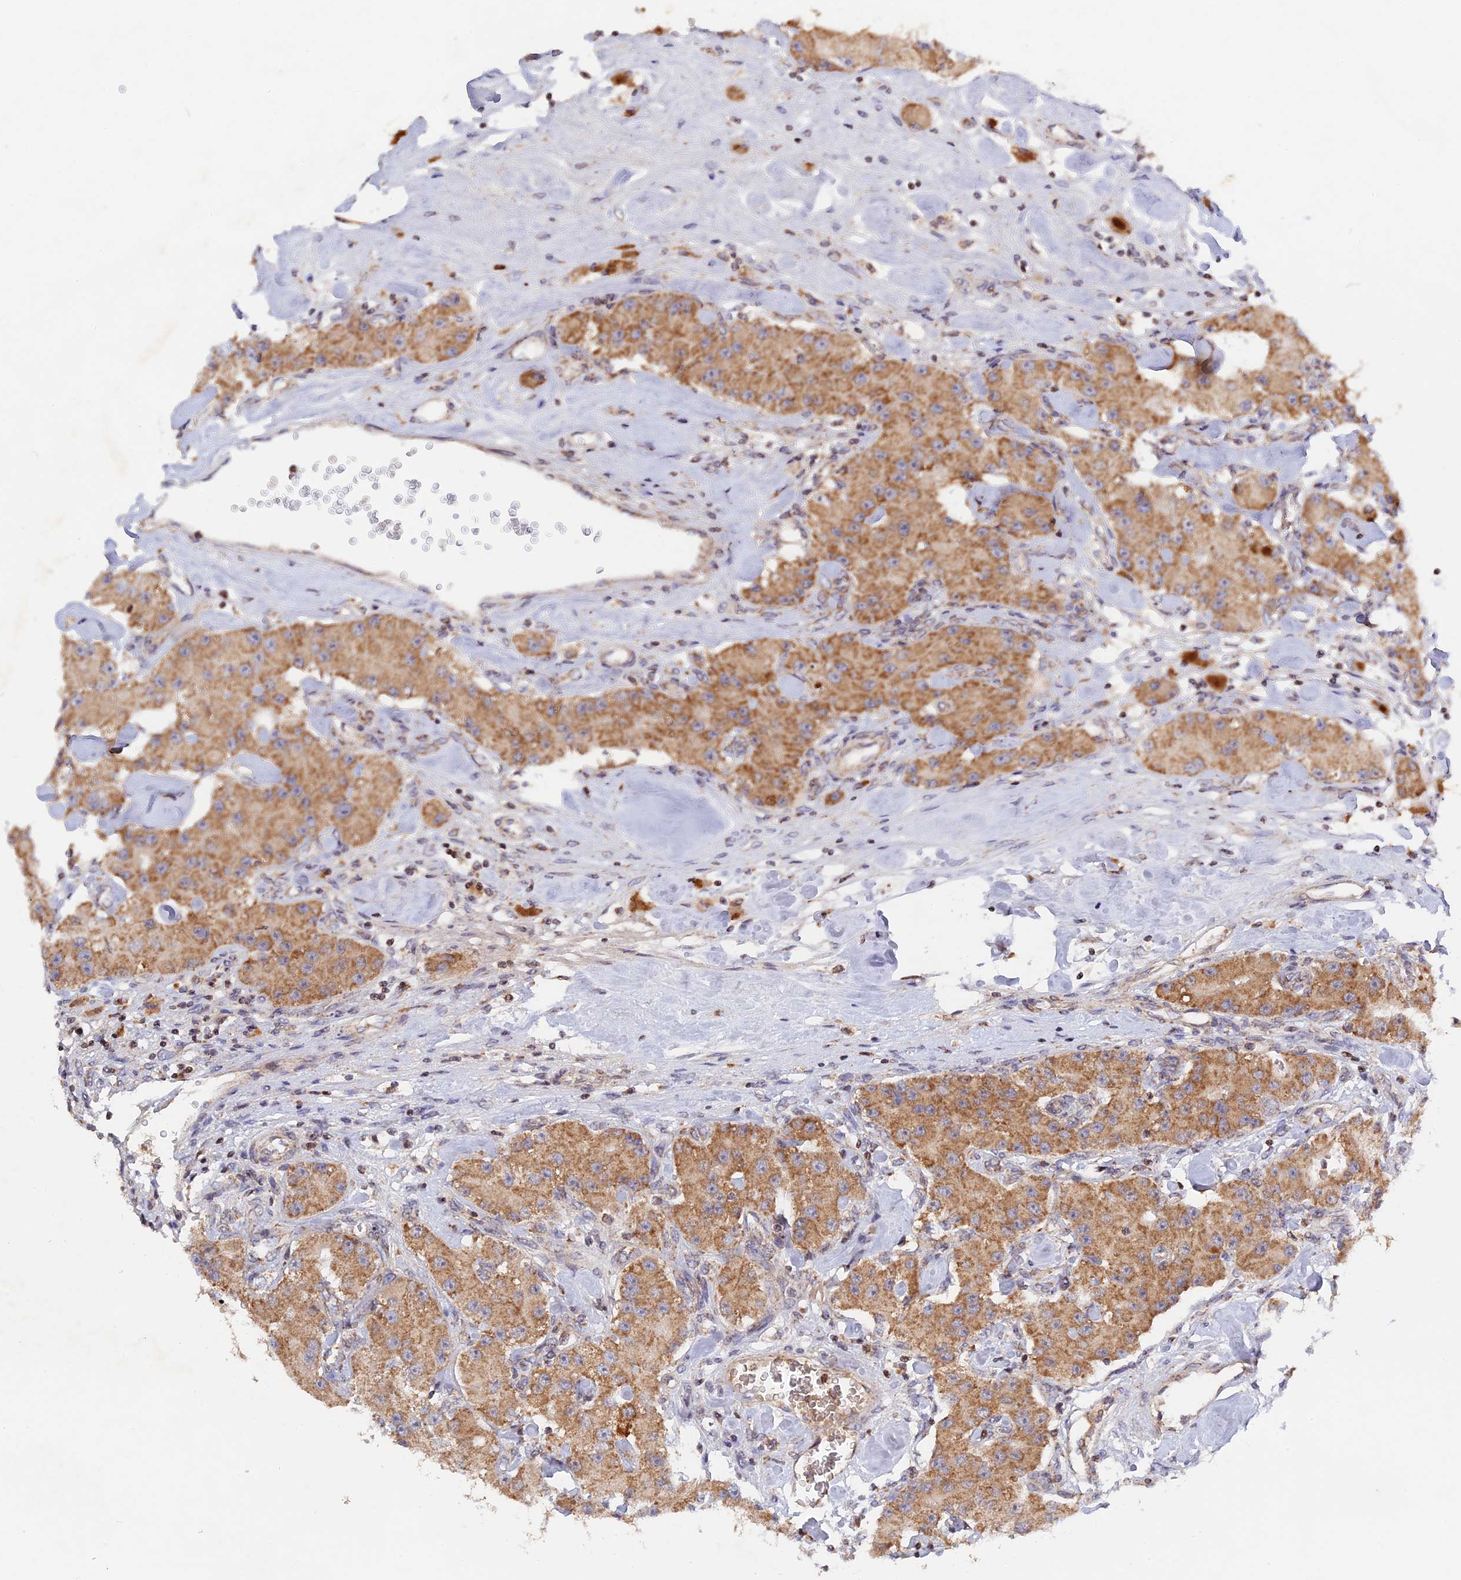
{"staining": {"intensity": "moderate", "quantity": ">75%", "location": "cytoplasmic/membranous"}, "tissue": "carcinoid", "cell_type": "Tumor cells", "image_type": "cancer", "snomed": [{"axis": "morphology", "description": "Carcinoid, malignant, NOS"}, {"axis": "topography", "description": "Pancreas"}], "caption": "High-power microscopy captured an immunohistochemistry (IHC) image of carcinoid (malignant), revealing moderate cytoplasmic/membranous positivity in approximately >75% of tumor cells.", "gene": "MPV17L", "patient": {"sex": "male", "age": 41}}